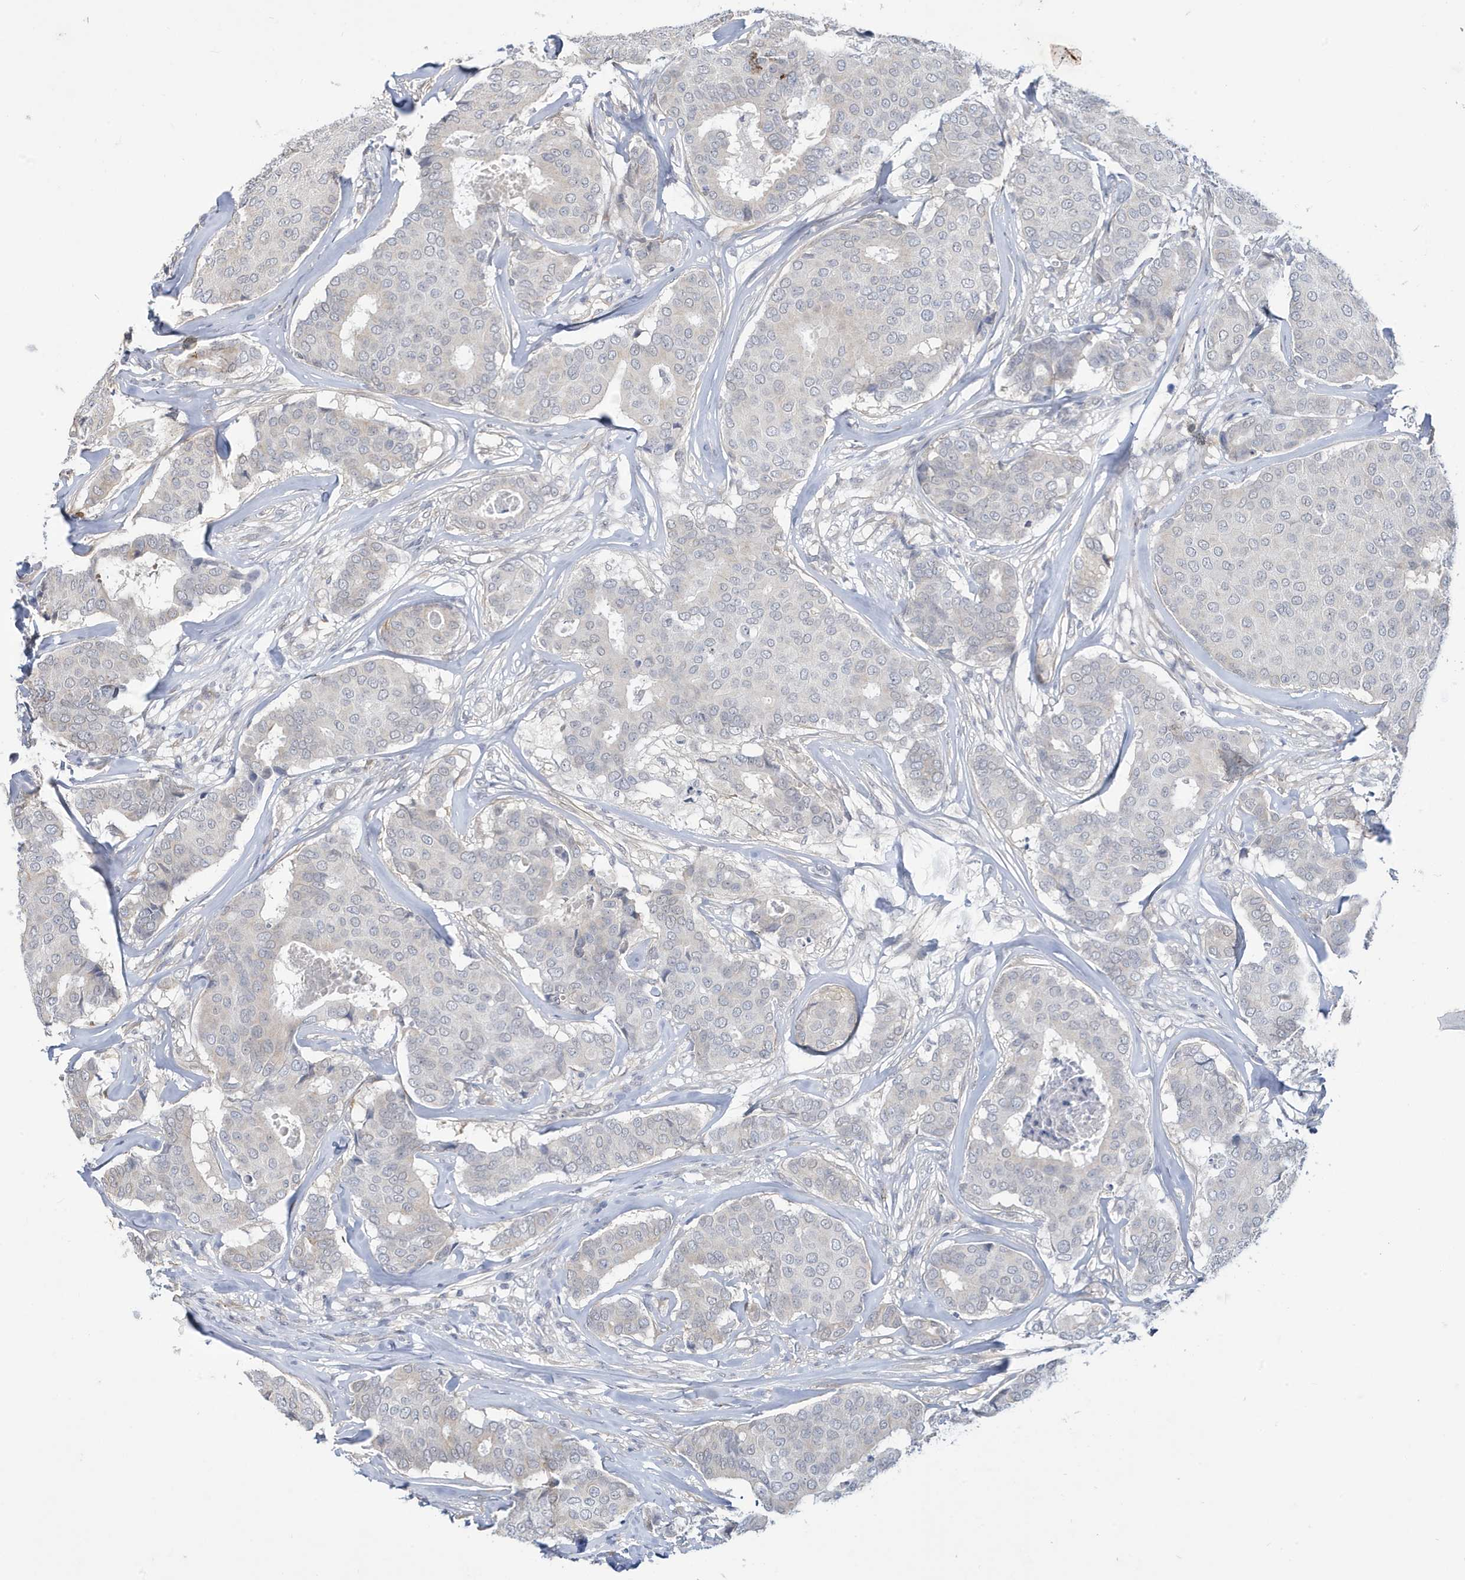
{"staining": {"intensity": "weak", "quantity": "<25%", "location": "cytoplasmic/membranous"}, "tissue": "breast cancer", "cell_type": "Tumor cells", "image_type": "cancer", "snomed": [{"axis": "morphology", "description": "Duct carcinoma"}, {"axis": "topography", "description": "Breast"}], "caption": "DAB immunohistochemical staining of breast cancer (infiltrating ductal carcinoma) demonstrates no significant expression in tumor cells.", "gene": "ZNF654", "patient": {"sex": "female", "age": 75}}